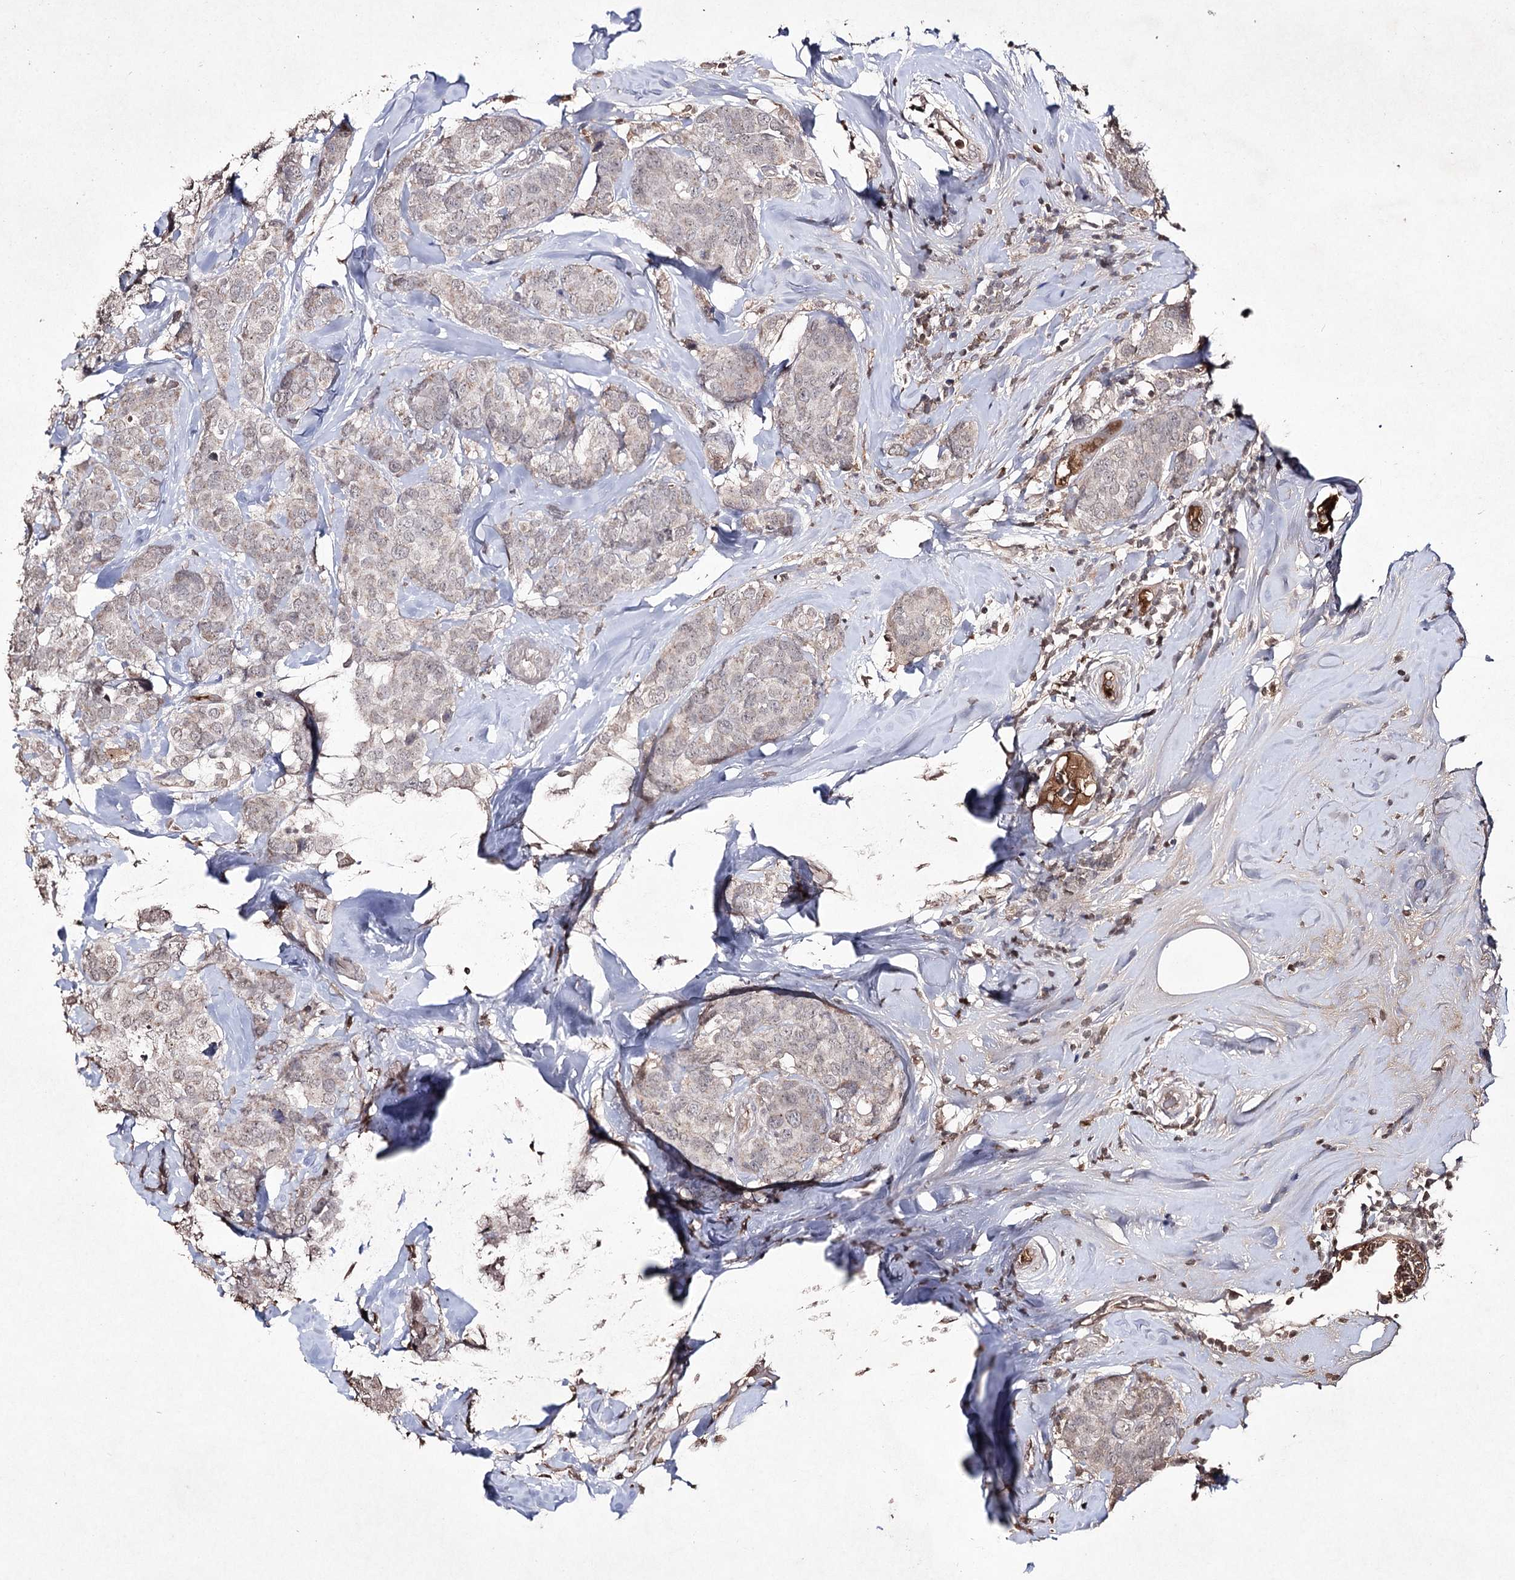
{"staining": {"intensity": "weak", "quantity": "<25%", "location": "cytoplasmic/membranous"}, "tissue": "breast cancer", "cell_type": "Tumor cells", "image_type": "cancer", "snomed": [{"axis": "morphology", "description": "Lobular carcinoma"}, {"axis": "topography", "description": "Breast"}], "caption": "This is a photomicrograph of immunohistochemistry staining of breast cancer (lobular carcinoma), which shows no positivity in tumor cells.", "gene": "SYNGR3", "patient": {"sex": "female", "age": 59}}